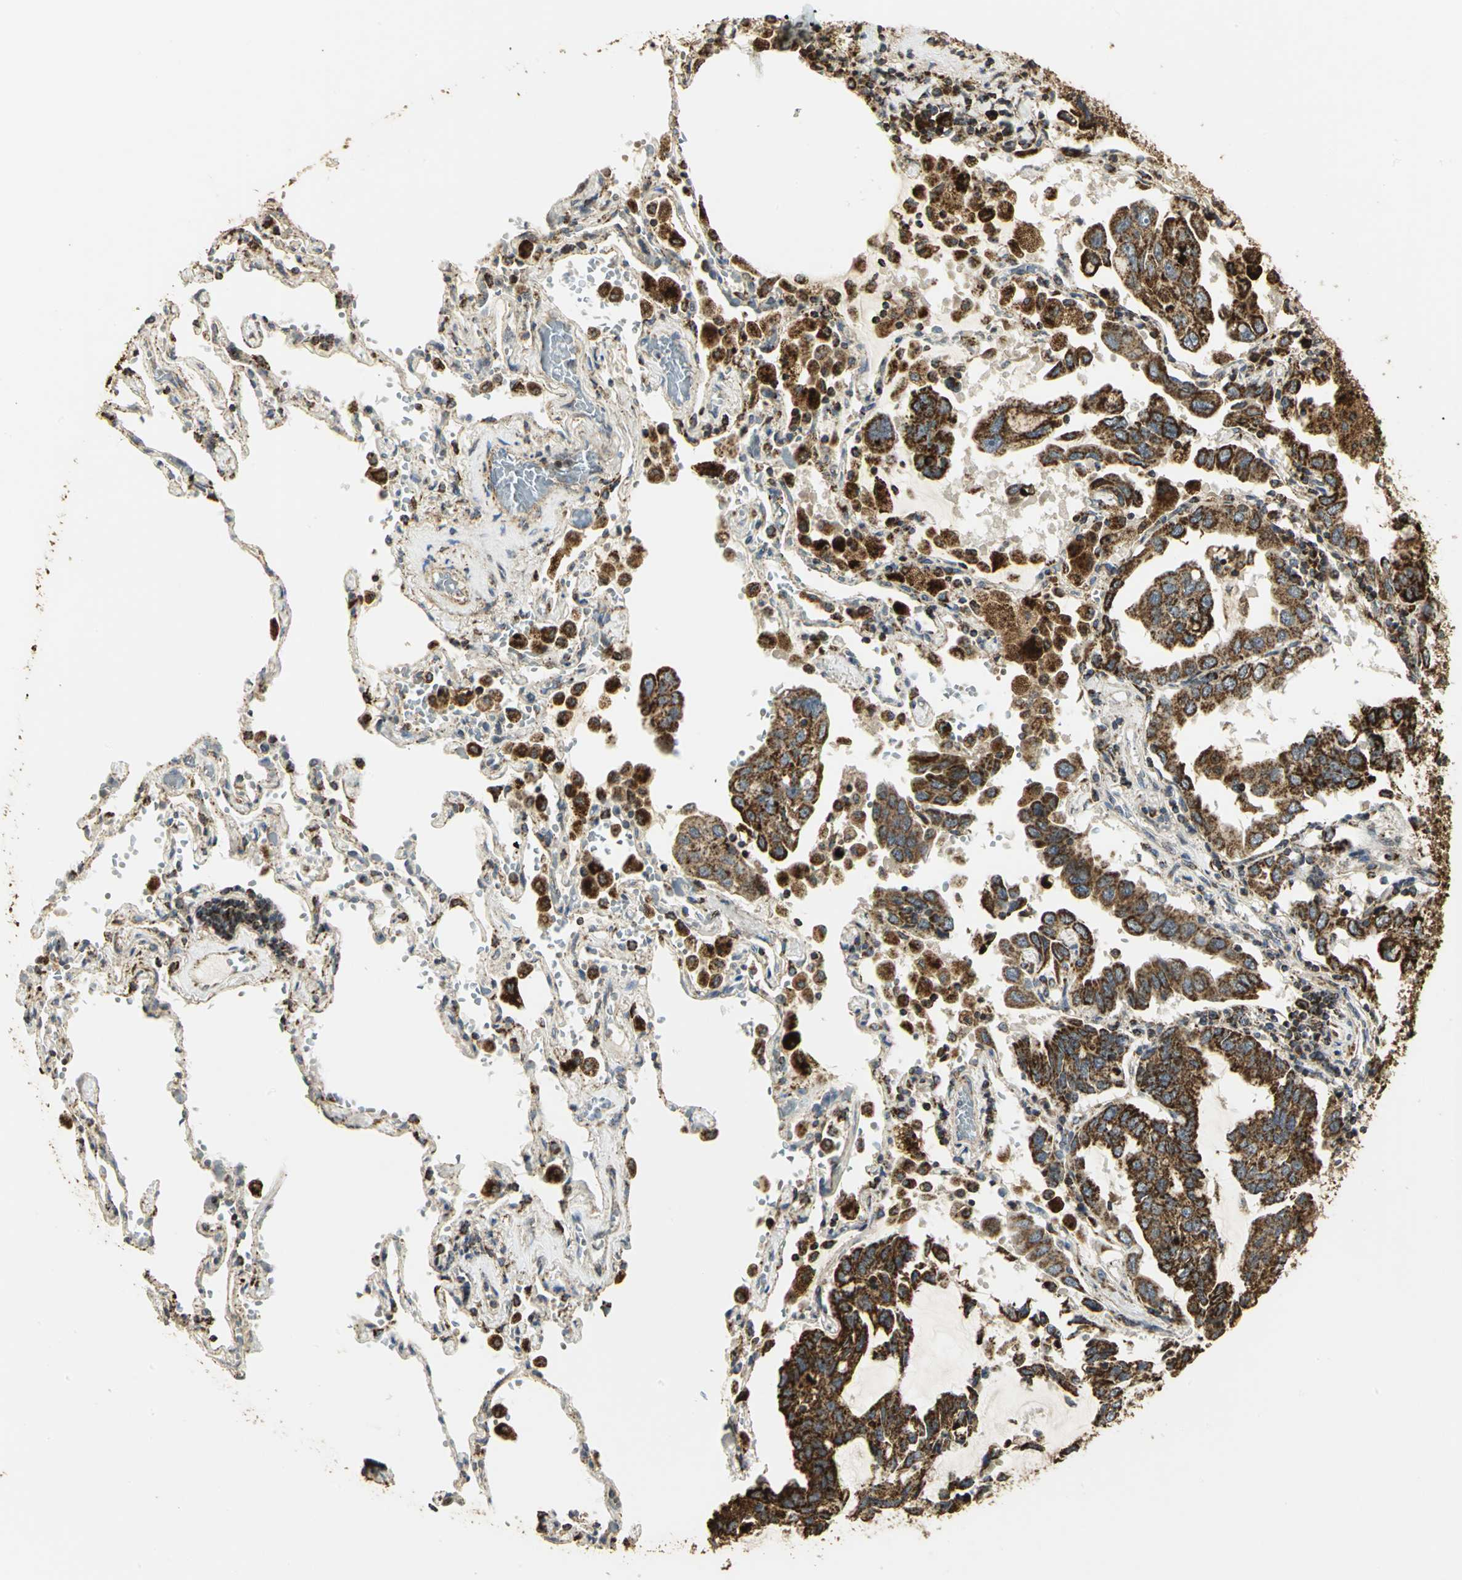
{"staining": {"intensity": "strong", "quantity": ">75%", "location": "cytoplasmic/membranous"}, "tissue": "lung cancer", "cell_type": "Tumor cells", "image_type": "cancer", "snomed": [{"axis": "morphology", "description": "Adenocarcinoma, NOS"}, {"axis": "topography", "description": "Lung"}], "caption": "Brown immunohistochemical staining in adenocarcinoma (lung) shows strong cytoplasmic/membranous expression in approximately >75% of tumor cells.", "gene": "VDAC1", "patient": {"sex": "male", "age": 64}}